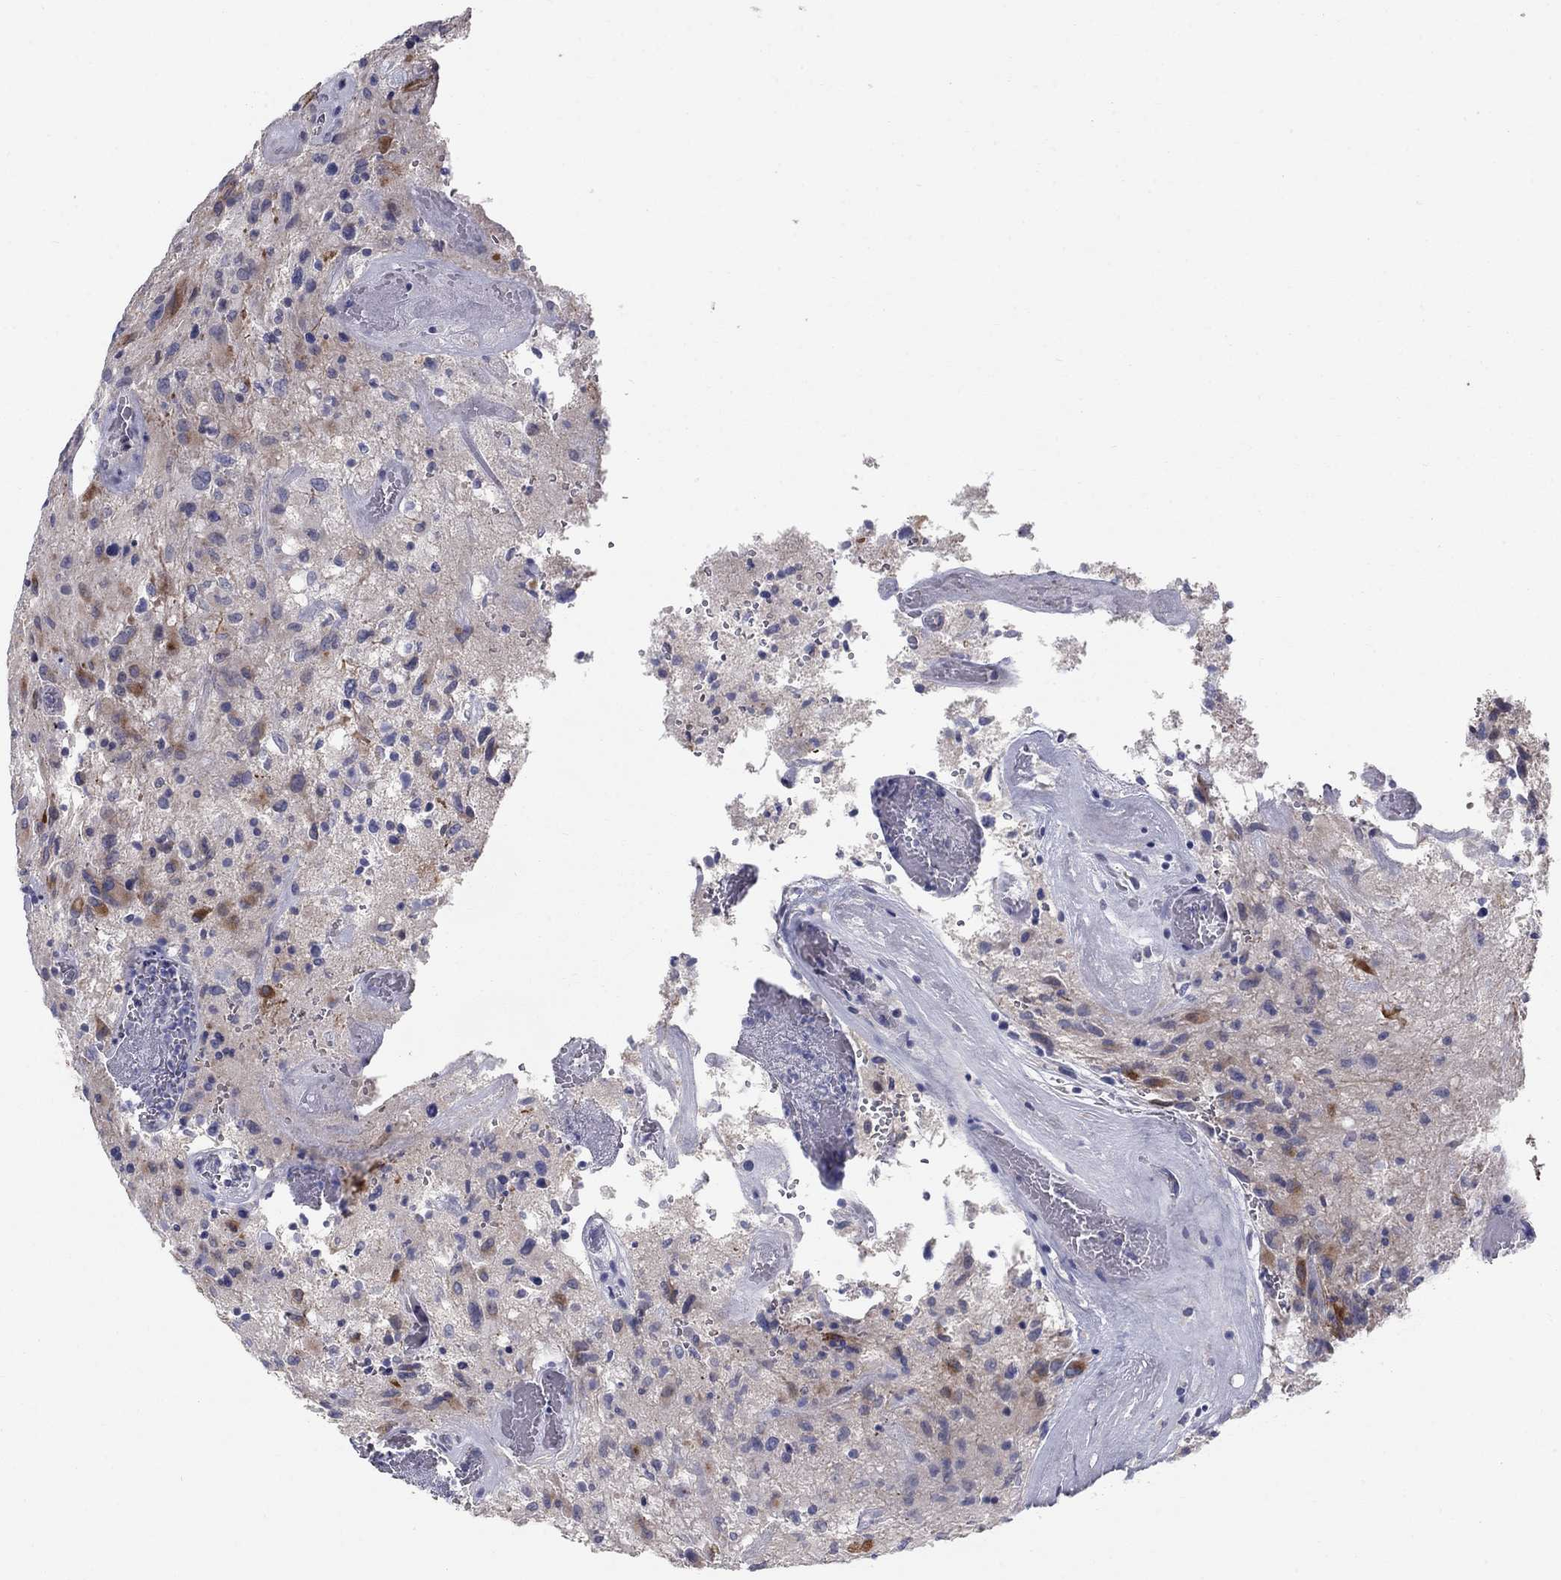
{"staining": {"intensity": "negative", "quantity": "none", "location": "none"}, "tissue": "glioma", "cell_type": "Tumor cells", "image_type": "cancer", "snomed": [{"axis": "morphology", "description": "Glioma, malignant, NOS"}, {"axis": "morphology", "description": "Glioma, malignant, High grade"}, {"axis": "topography", "description": "Brain"}], "caption": "Immunohistochemistry micrograph of human glioma stained for a protein (brown), which reveals no expression in tumor cells.", "gene": "NTRK2", "patient": {"sex": "female", "age": 71}}